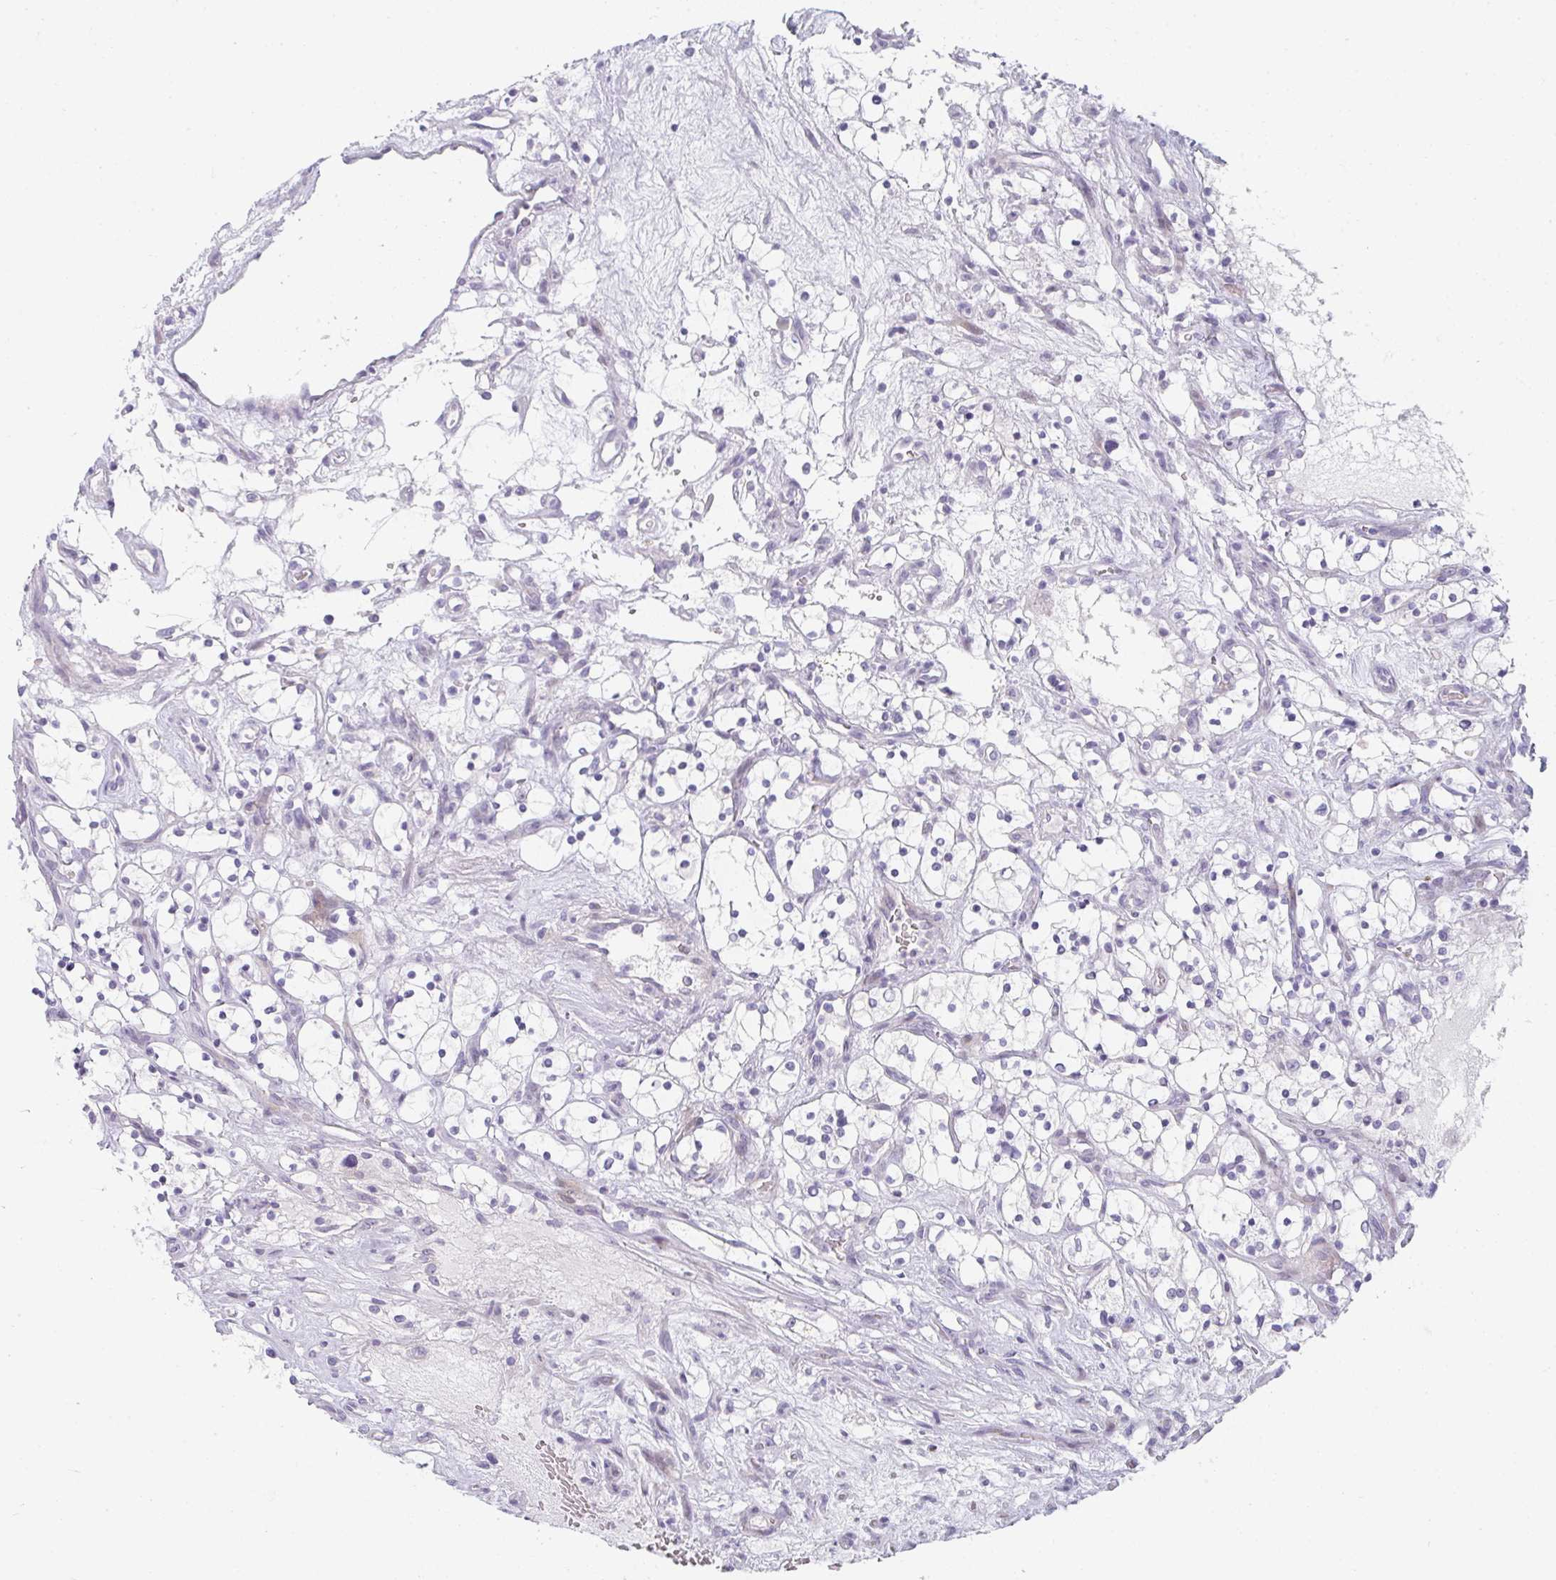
{"staining": {"intensity": "negative", "quantity": "none", "location": "none"}, "tissue": "renal cancer", "cell_type": "Tumor cells", "image_type": "cancer", "snomed": [{"axis": "morphology", "description": "Adenocarcinoma, NOS"}, {"axis": "topography", "description": "Kidney"}], "caption": "Tumor cells are negative for brown protein staining in renal cancer (adenocarcinoma).", "gene": "NEU2", "patient": {"sex": "female", "age": 69}}